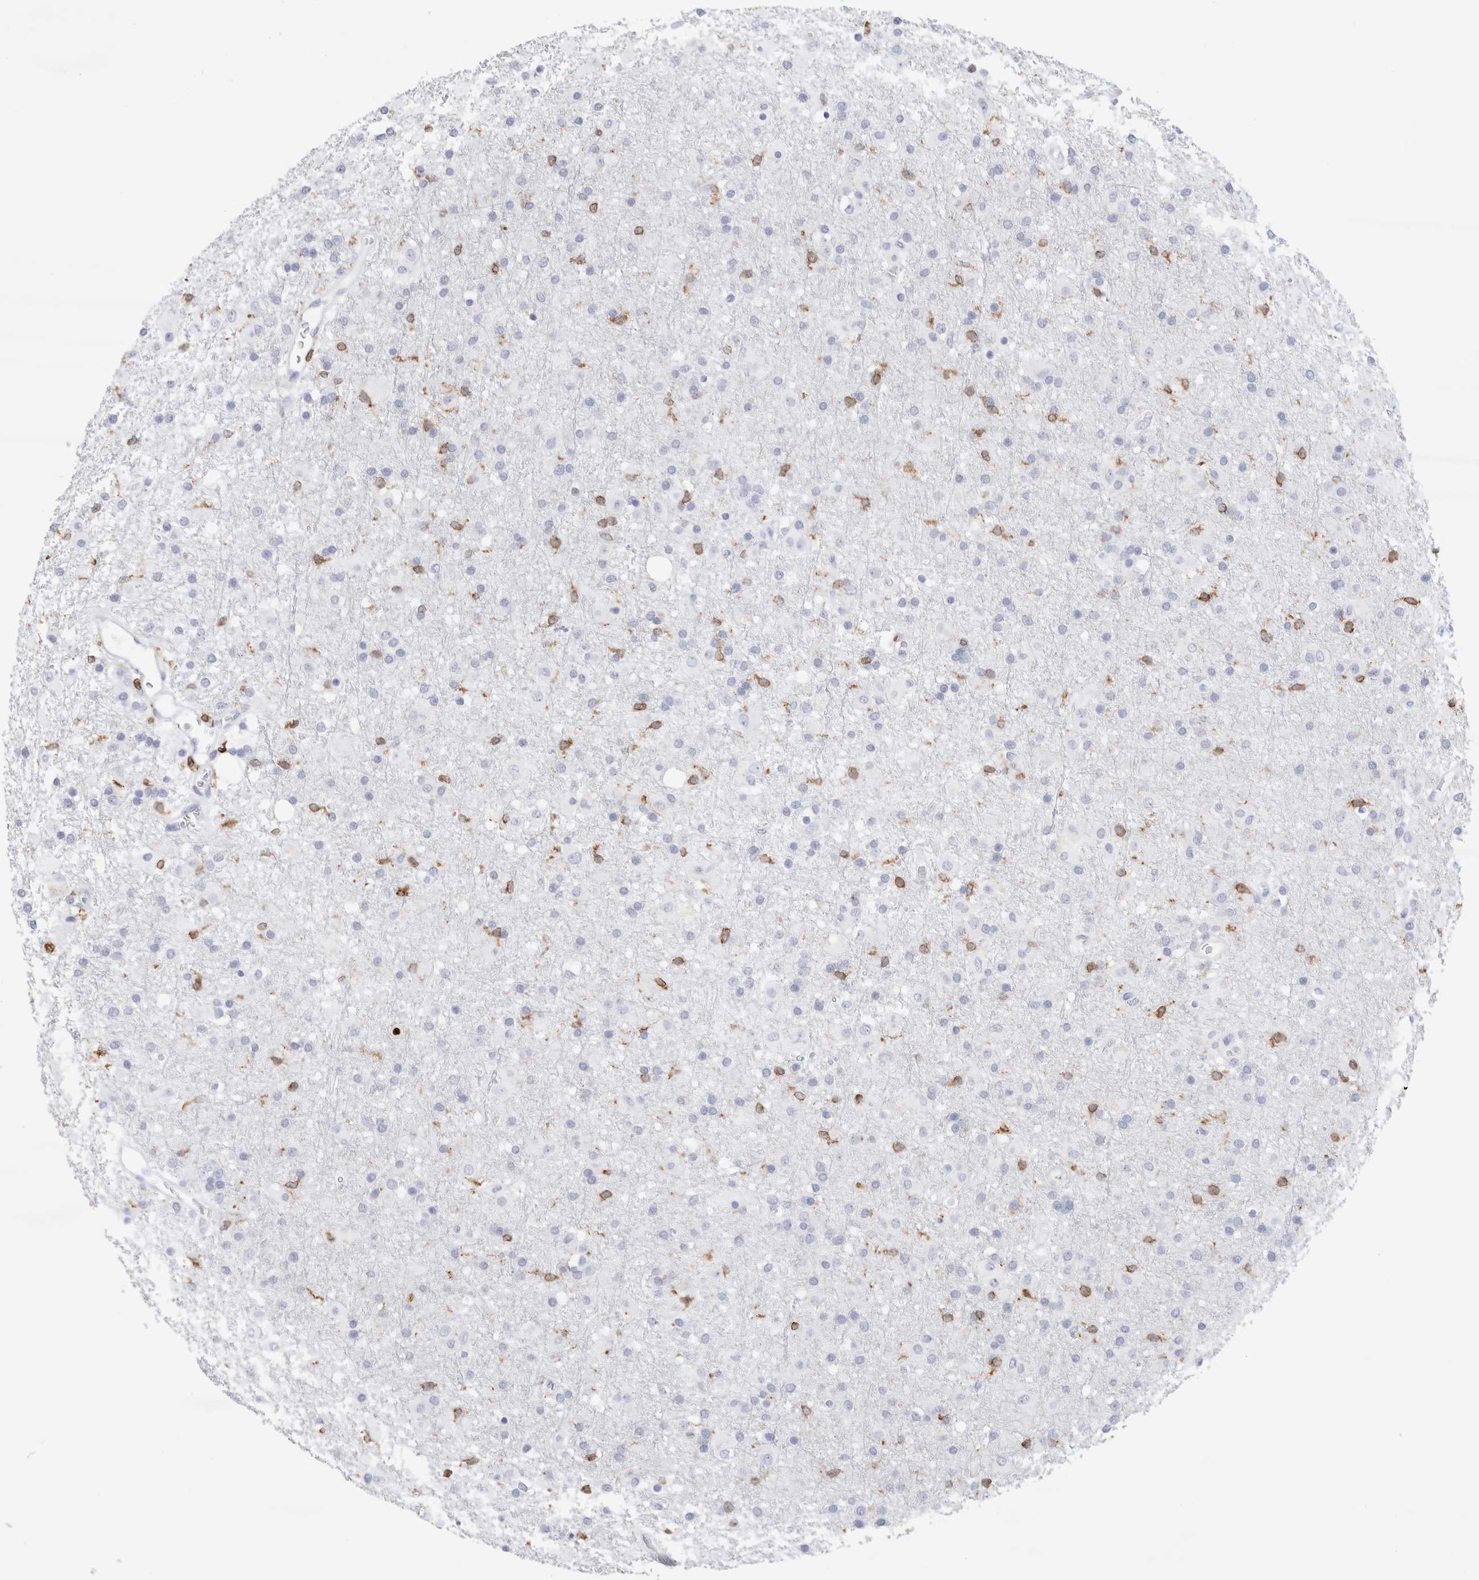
{"staining": {"intensity": "negative", "quantity": "none", "location": "none"}, "tissue": "glioma", "cell_type": "Tumor cells", "image_type": "cancer", "snomed": [{"axis": "morphology", "description": "Glioma, malignant, Low grade"}, {"axis": "topography", "description": "Brain"}], "caption": "A high-resolution image shows immunohistochemistry staining of glioma, which shows no significant positivity in tumor cells.", "gene": "ALOX5AP", "patient": {"sex": "male", "age": 65}}